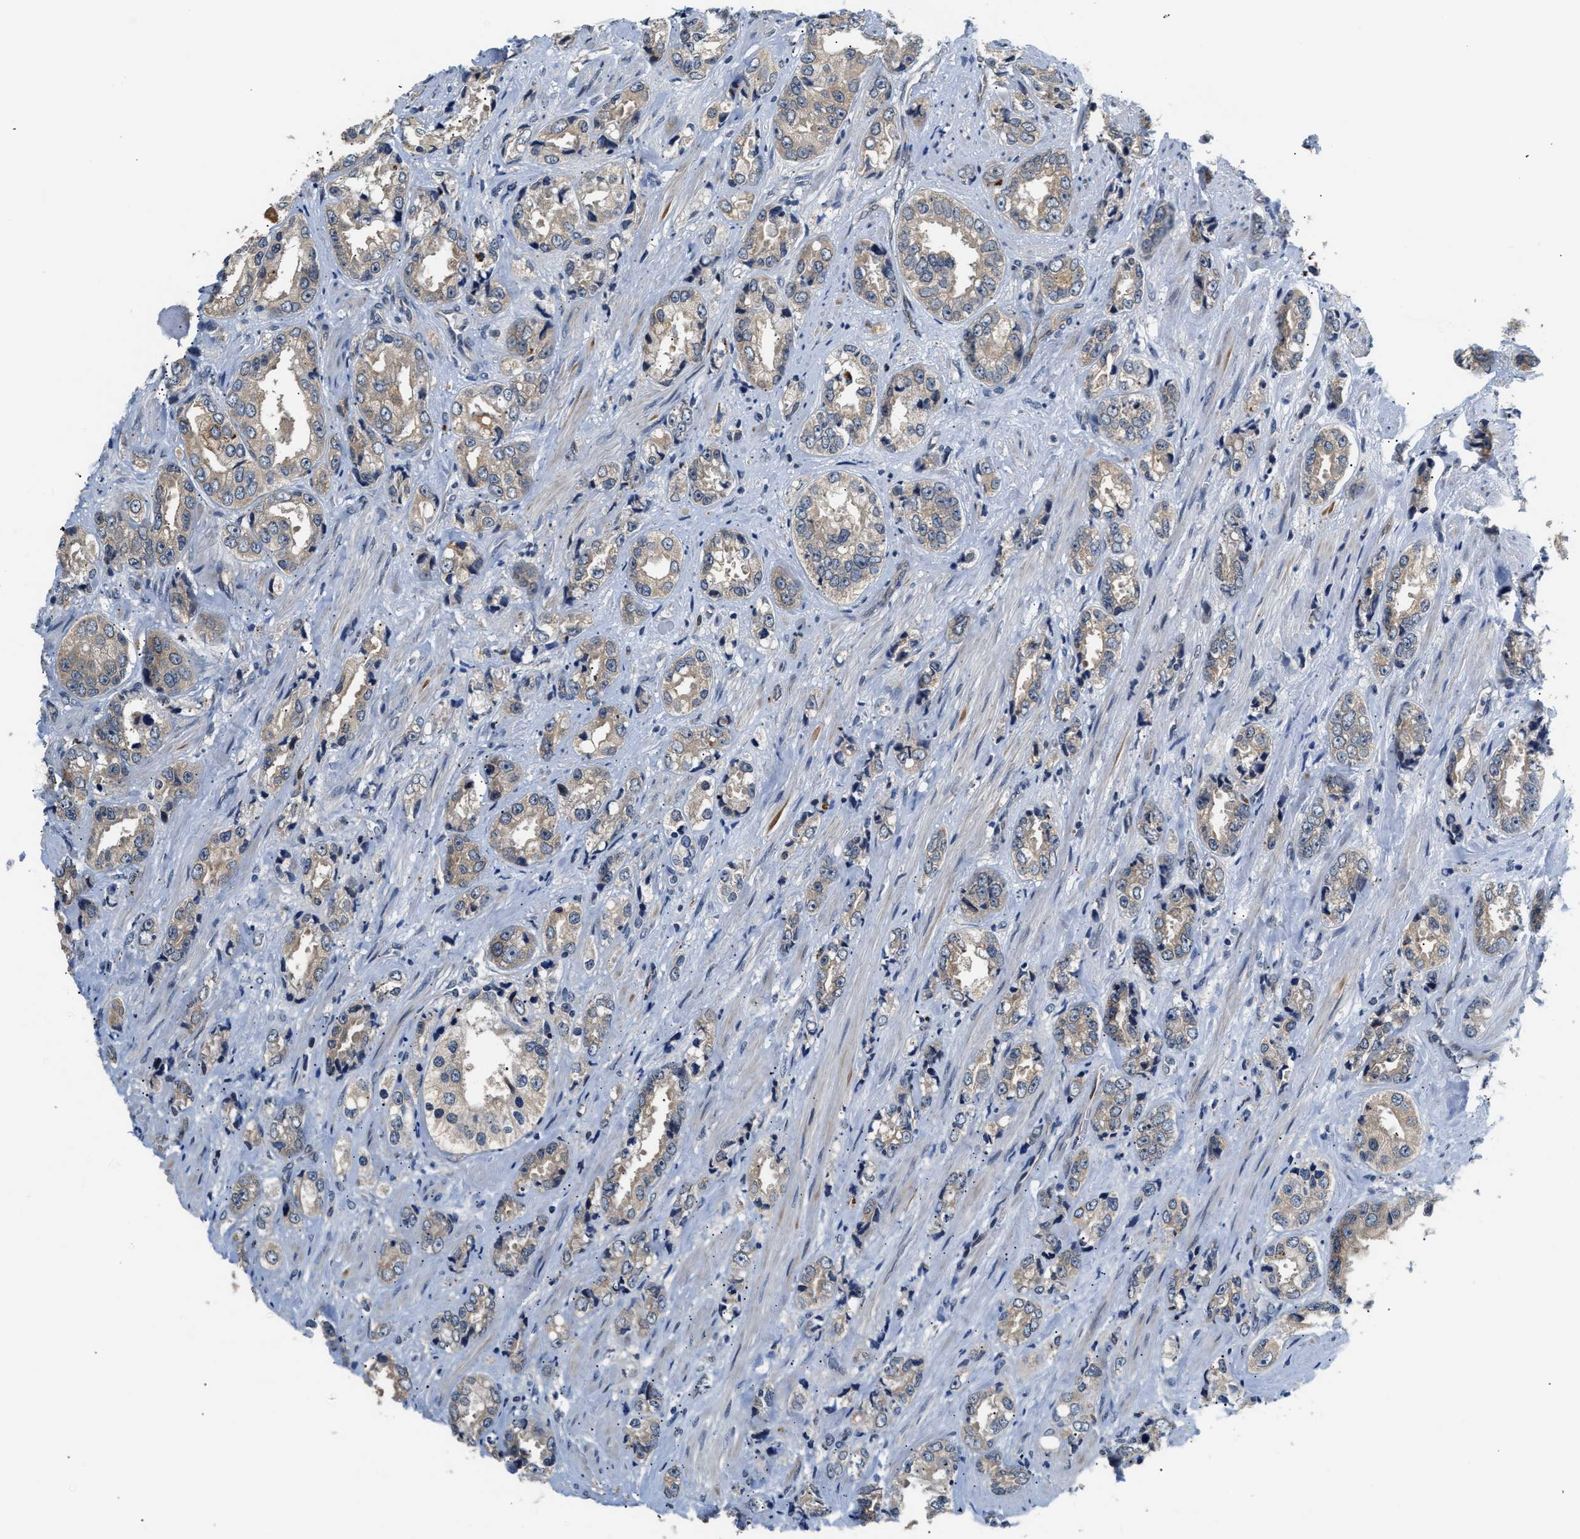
{"staining": {"intensity": "weak", "quantity": "25%-75%", "location": "cytoplasmic/membranous"}, "tissue": "prostate cancer", "cell_type": "Tumor cells", "image_type": "cancer", "snomed": [{"axis": "morphology", "description": "Adenocarcinoma, High grade"}, {"axis": "topography", "description": "Prostate"}], "caption": "A low amount of weak cytoplasmic/membranous staining is seen in about 25%-75% of tumor cells in prostate cancer tissue. Nuclei are stained in blue.", "gene": "PPM1H", "patient": {"sex": "male", "age": 61}}